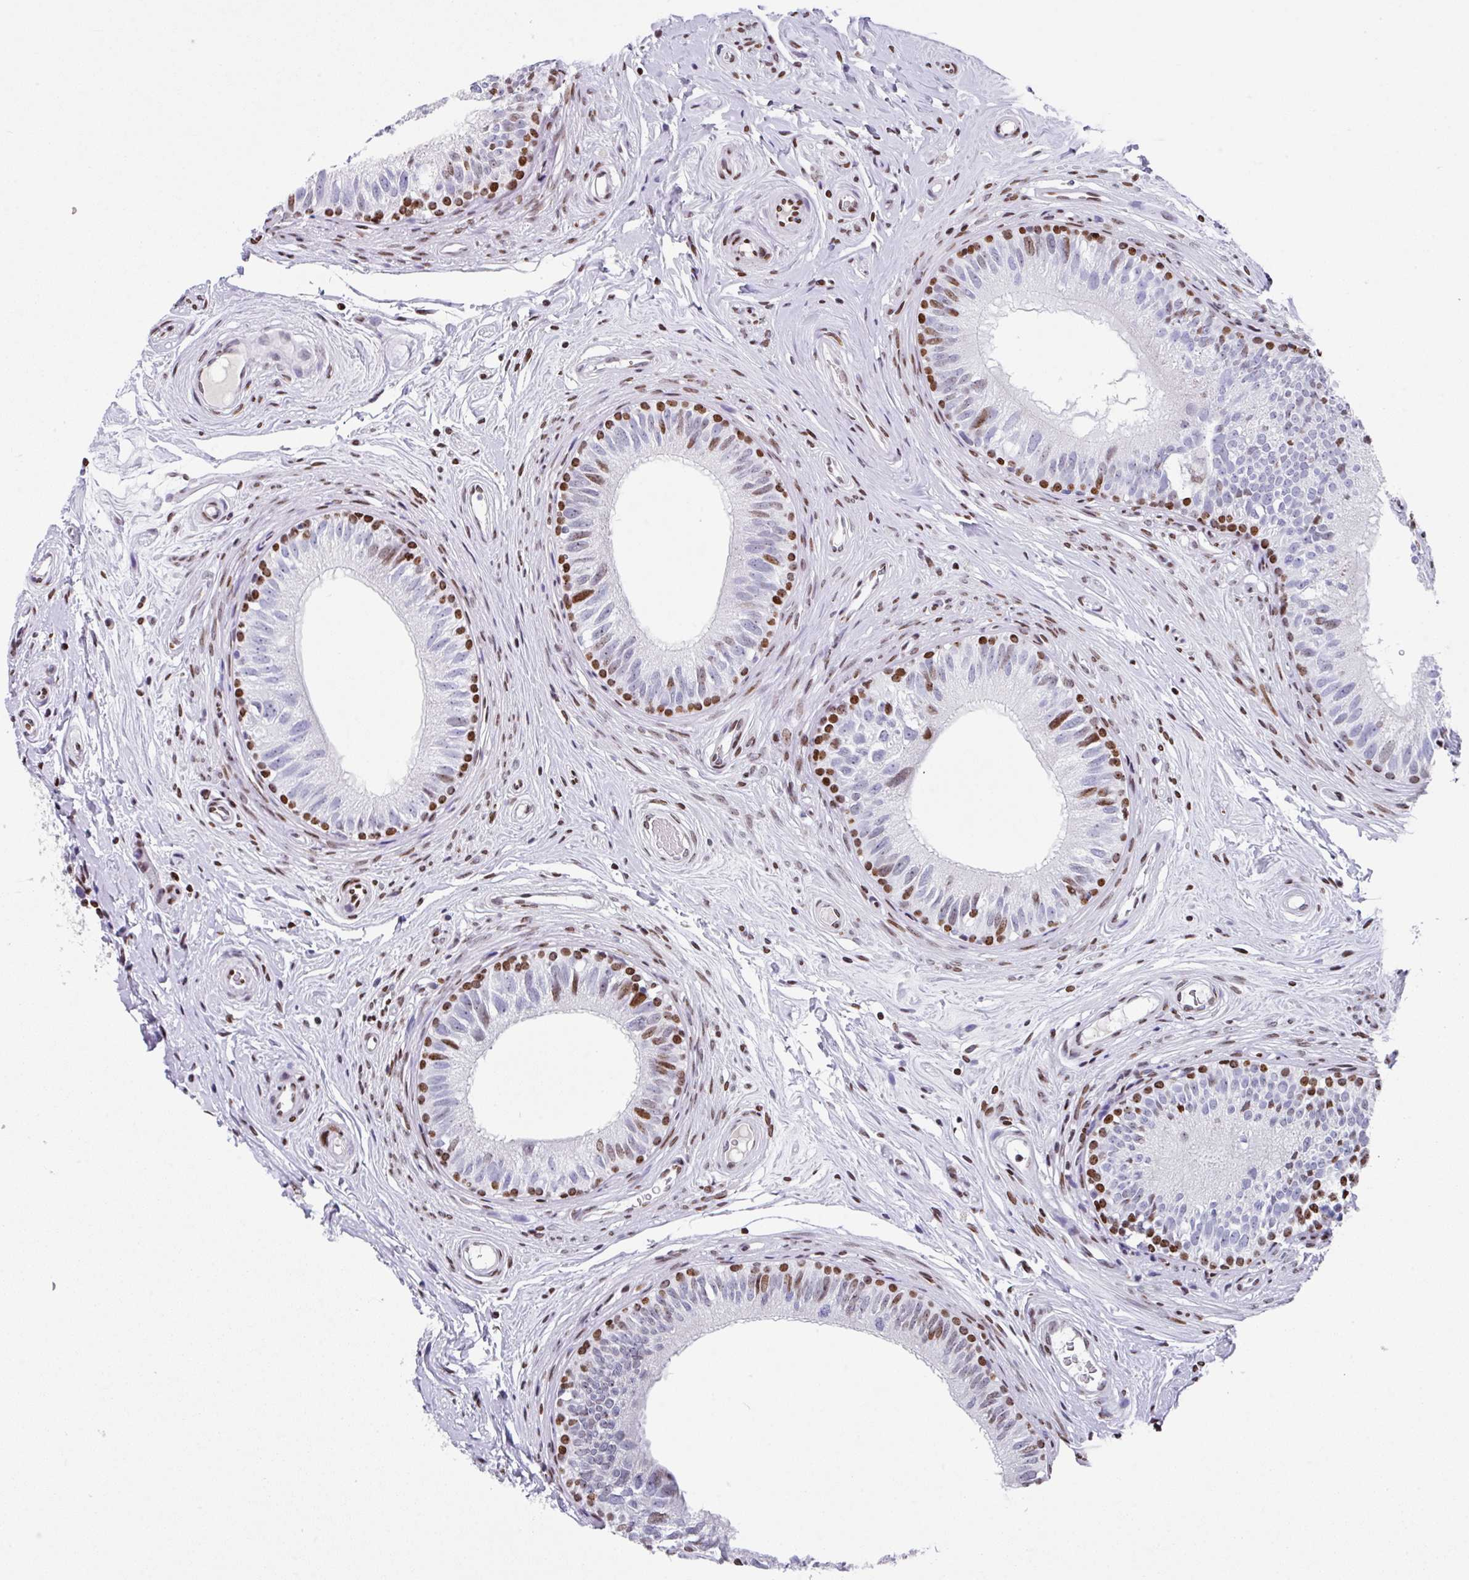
{"staining": {"intensity": "strong", "quantity": "<25%", "location": "nuclear"}, "tissue": "epididymis", "cell_type": "Glandular cells", "image_type": "normal", "snomed": [{"axis": "morphology", "description": "Normal tissue, NOS"}, {"axis": "morphology", "description": "Seminoma, NOS"}, {"axis": "topography", "description": "Testis"}, {"axis": "topography", "description": "Epididymis"}], "caption": "Human epididymis stained with a brown dye demonstrates strong nuclear positive staining in approximately <25% of glandular cells.", "gene": "TCF3", "patient": {"sex": "male", "age": 45}}